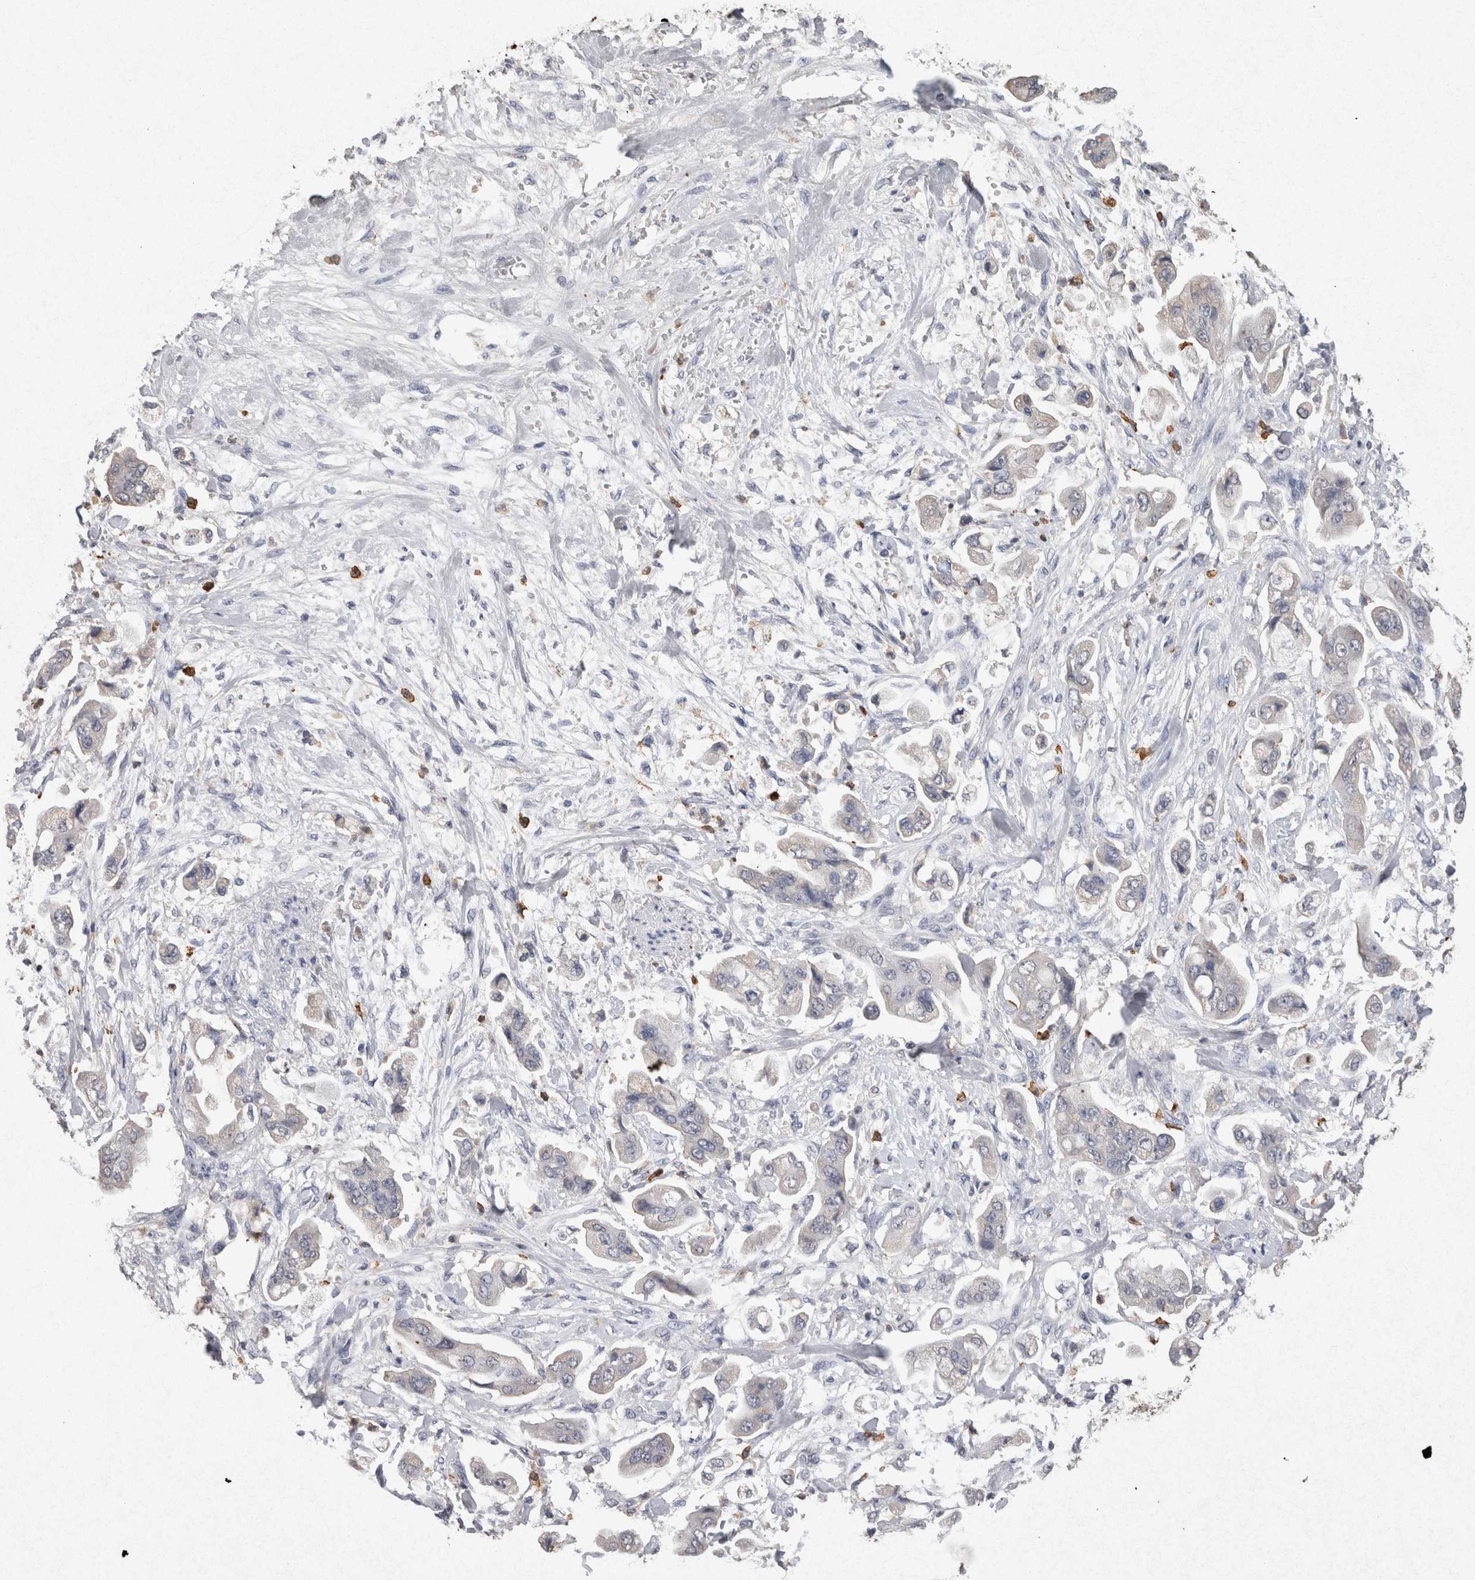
{"staining": {"intensity": "negative", "quantity": "none", "location": "none"}, "tissue": "stomach cancer", "cell_type": "Tumor cells", "image_type": "cancer", "snomed": [{"axis": "morphology", "description": "Adenocarcinoma, NOS"}, {"axis": "topography", "description": "Stomach"}], "caption": "DAB immunohistochemical staining of human stomach cancer (adenocarcinoma) shows no significant staining in tumor cells. The staining was performed using DAB (3,3'-diaminobenzidine) to visualize the protein expression in brown, while the nuclei were stained in blue with hematoxylin (Magnification: 20x).", "gene": "FABP7", "patient": {"sex": "male", "age": 62}}